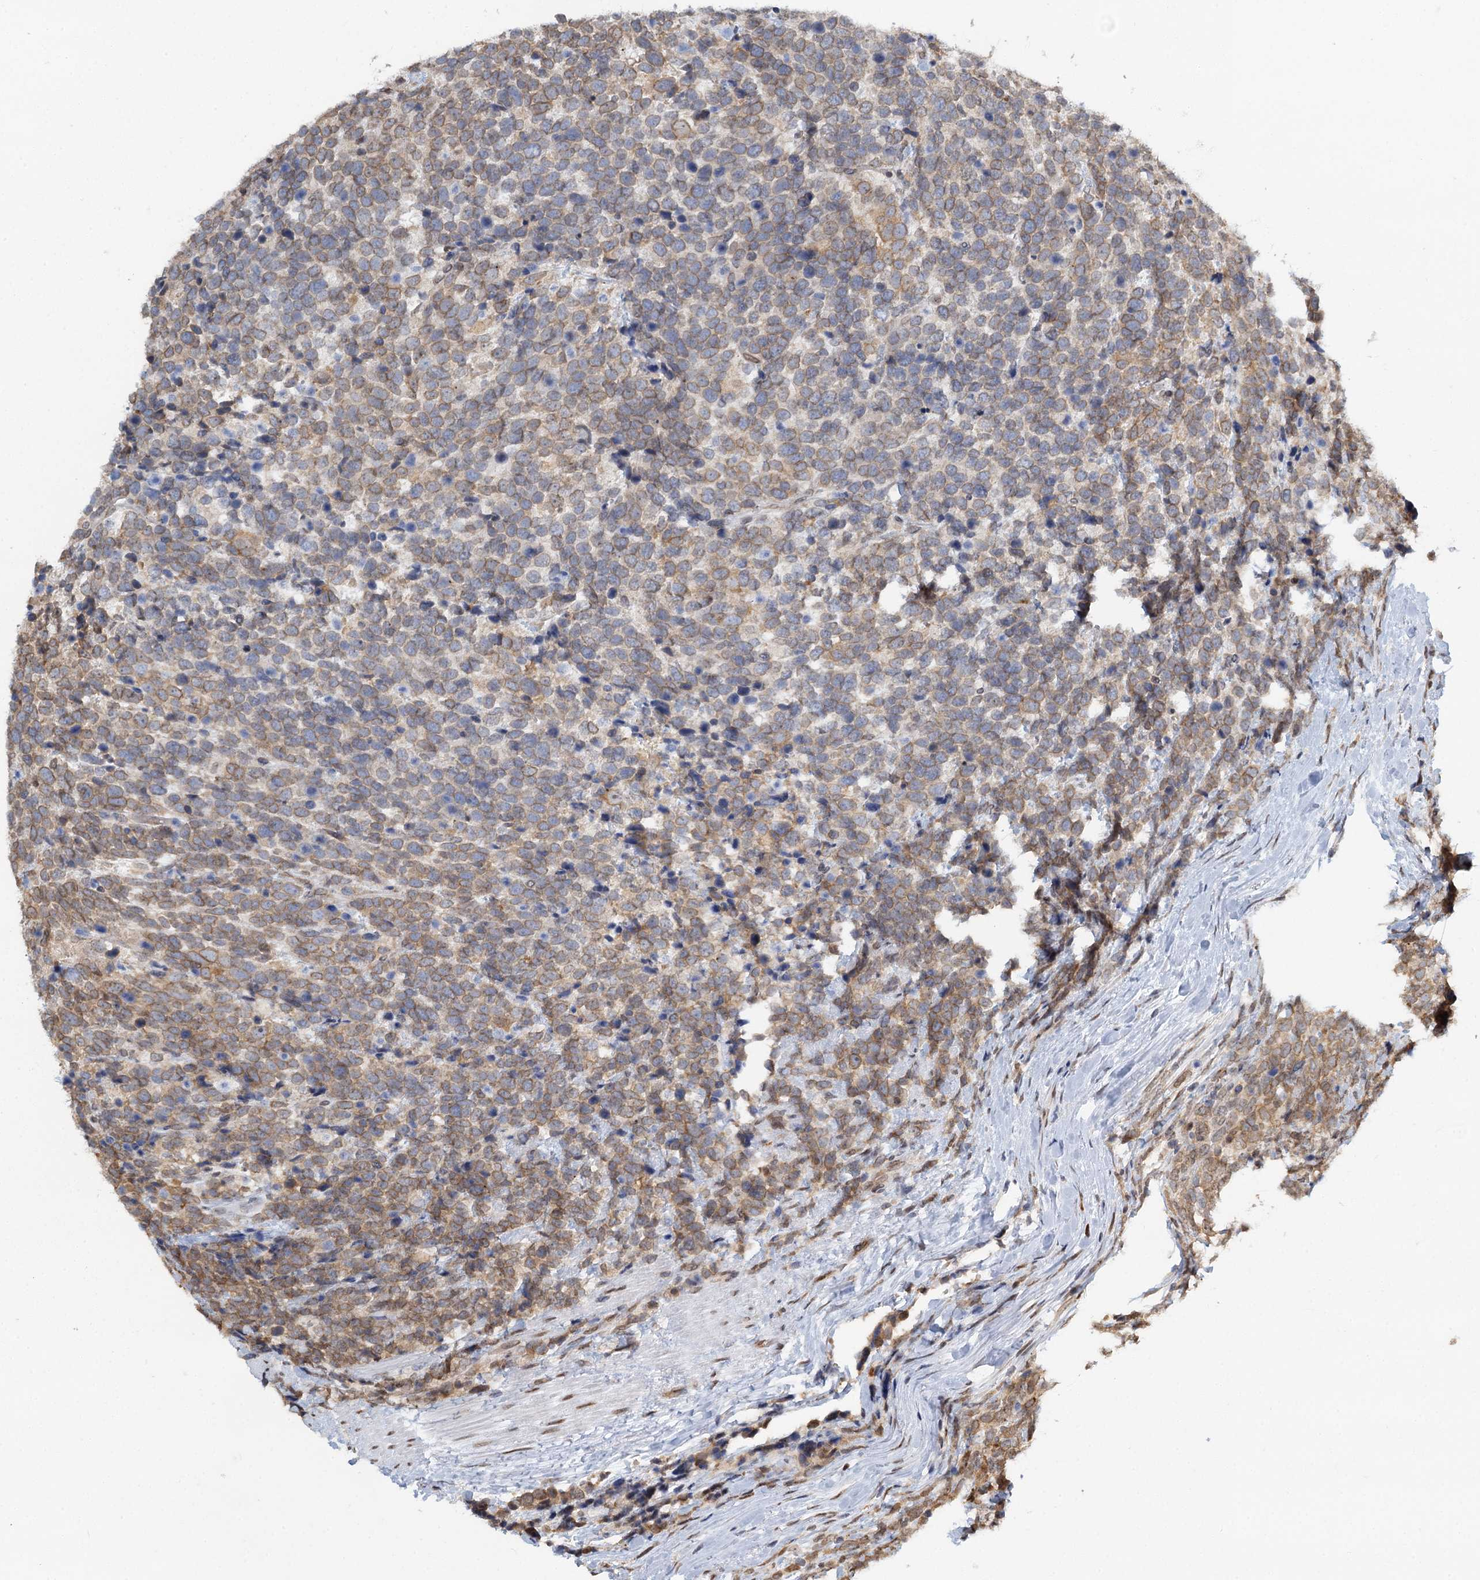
{"staining": {"intensity": "weak", "quantity": ">75%", "location": "cytoplasmic/membranous,nuclear"}, "tissue": "urothelial cancer", "cell_type": "Tumor cells", "image_type": "cancer", "snomed": [{"axis": "morphology", "description": "Urothelial carcinoma, High grade"}, {"axis": "topography", "description": "Urinary bladder"}], "caption": "The immunohistochemical stain highlights weak cytoplasmic/membranous and nuclear positivity in tumor cells of high-grade urothelial carcinoma tissue.", "gene": "TREX1", "patient": {"sex": "female", "age": 82}}